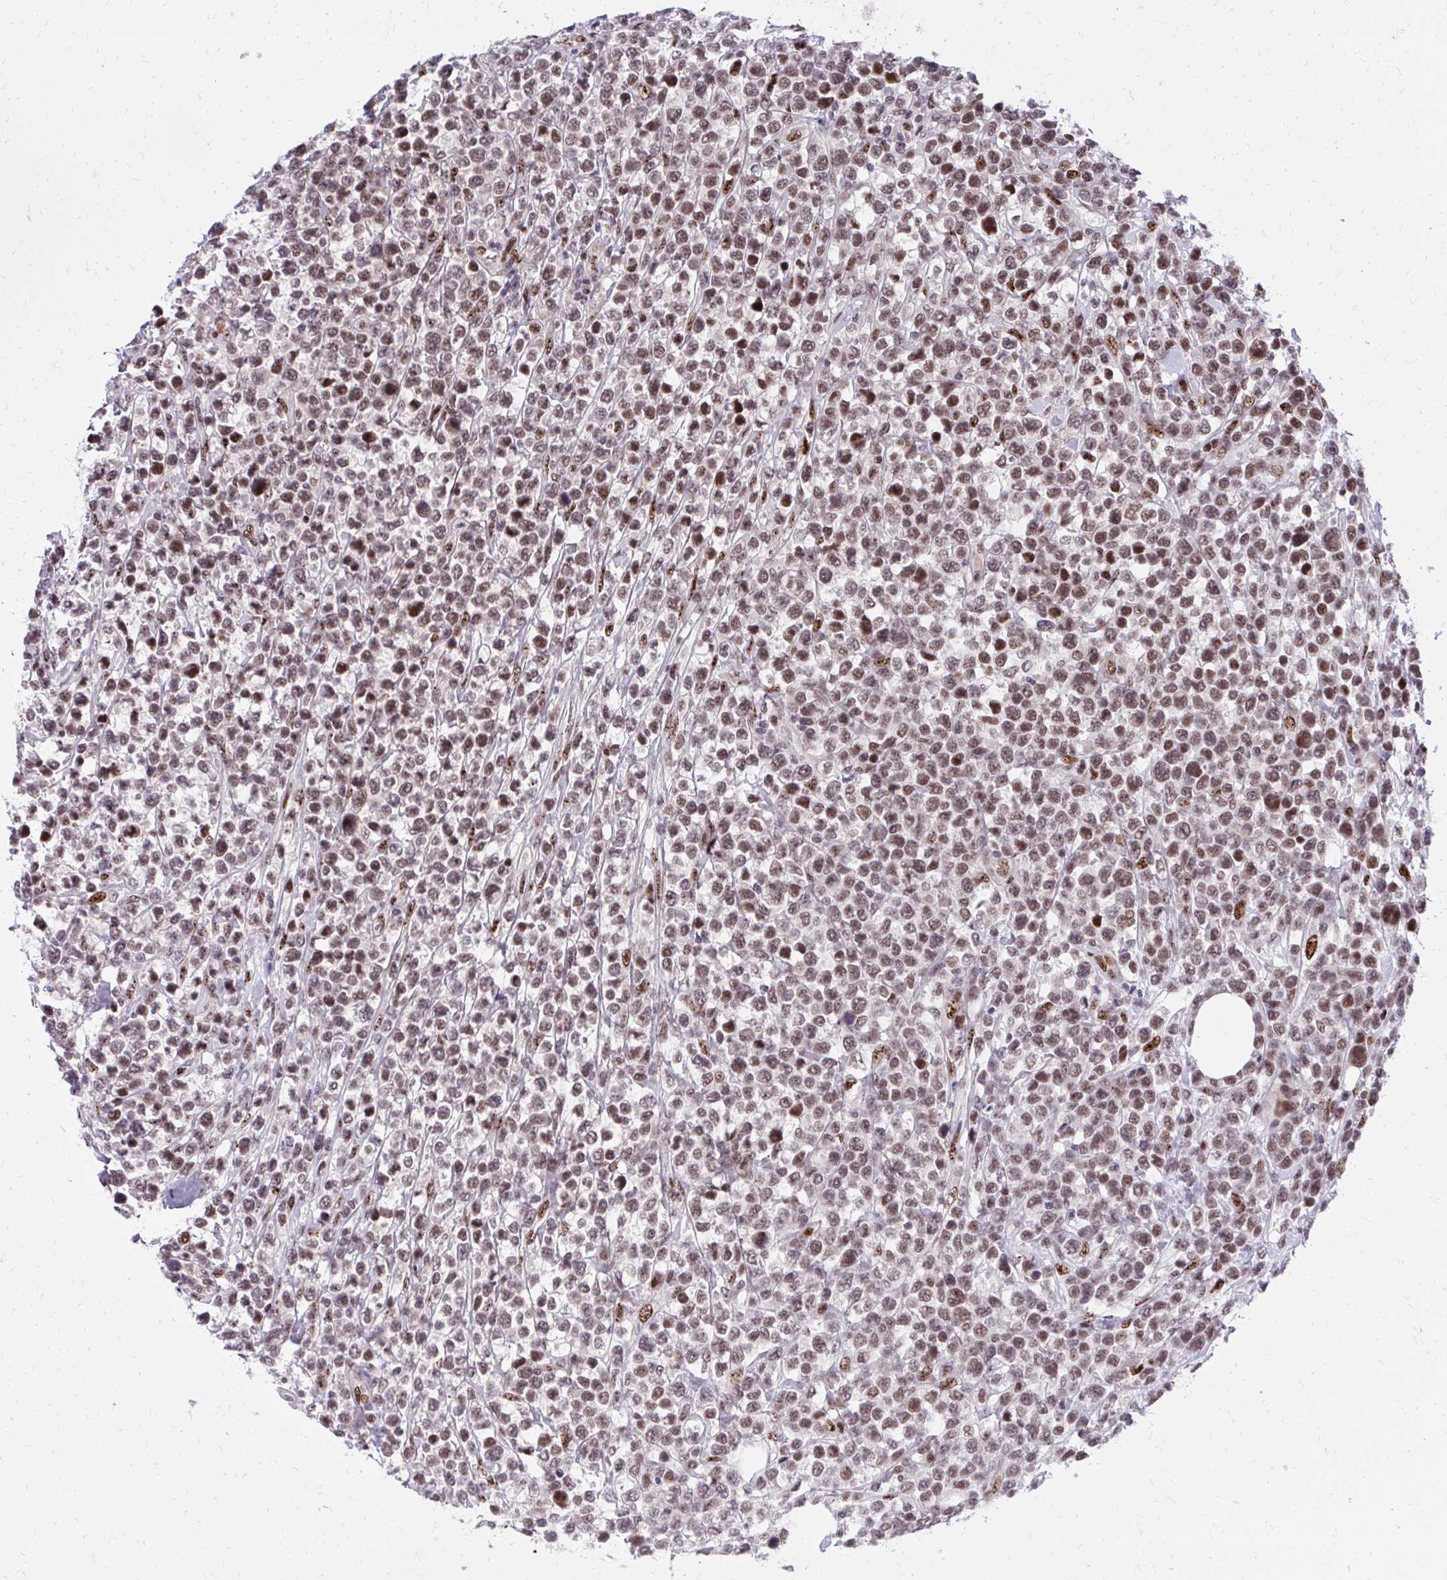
{"staining": {"intensity": "moderate", "quantity": ">75%", "location": "nuclear"}, "tissue": "lymphoma", "cell_type": "Tumor cells", "image_type": "cancer", "snomed": [{"axis": "morphology", "description": "Malignant lymphoma, non-Hodgkin's type, High grade"}, {"axis": "topography", "description": "Soft tissue"}], "caption": "The image demonstrates immunohistochemical staining of lymphoma. There is moderate nuclear expression is seen in about >75% of tumor cells. The protein of interest is stained brown, and the nuclei are stained in blue (DAB IHC with brightfield microscopy, high magnification).", "gene": "HOXA4", "patient": {"sex": "female", "age": 56}}